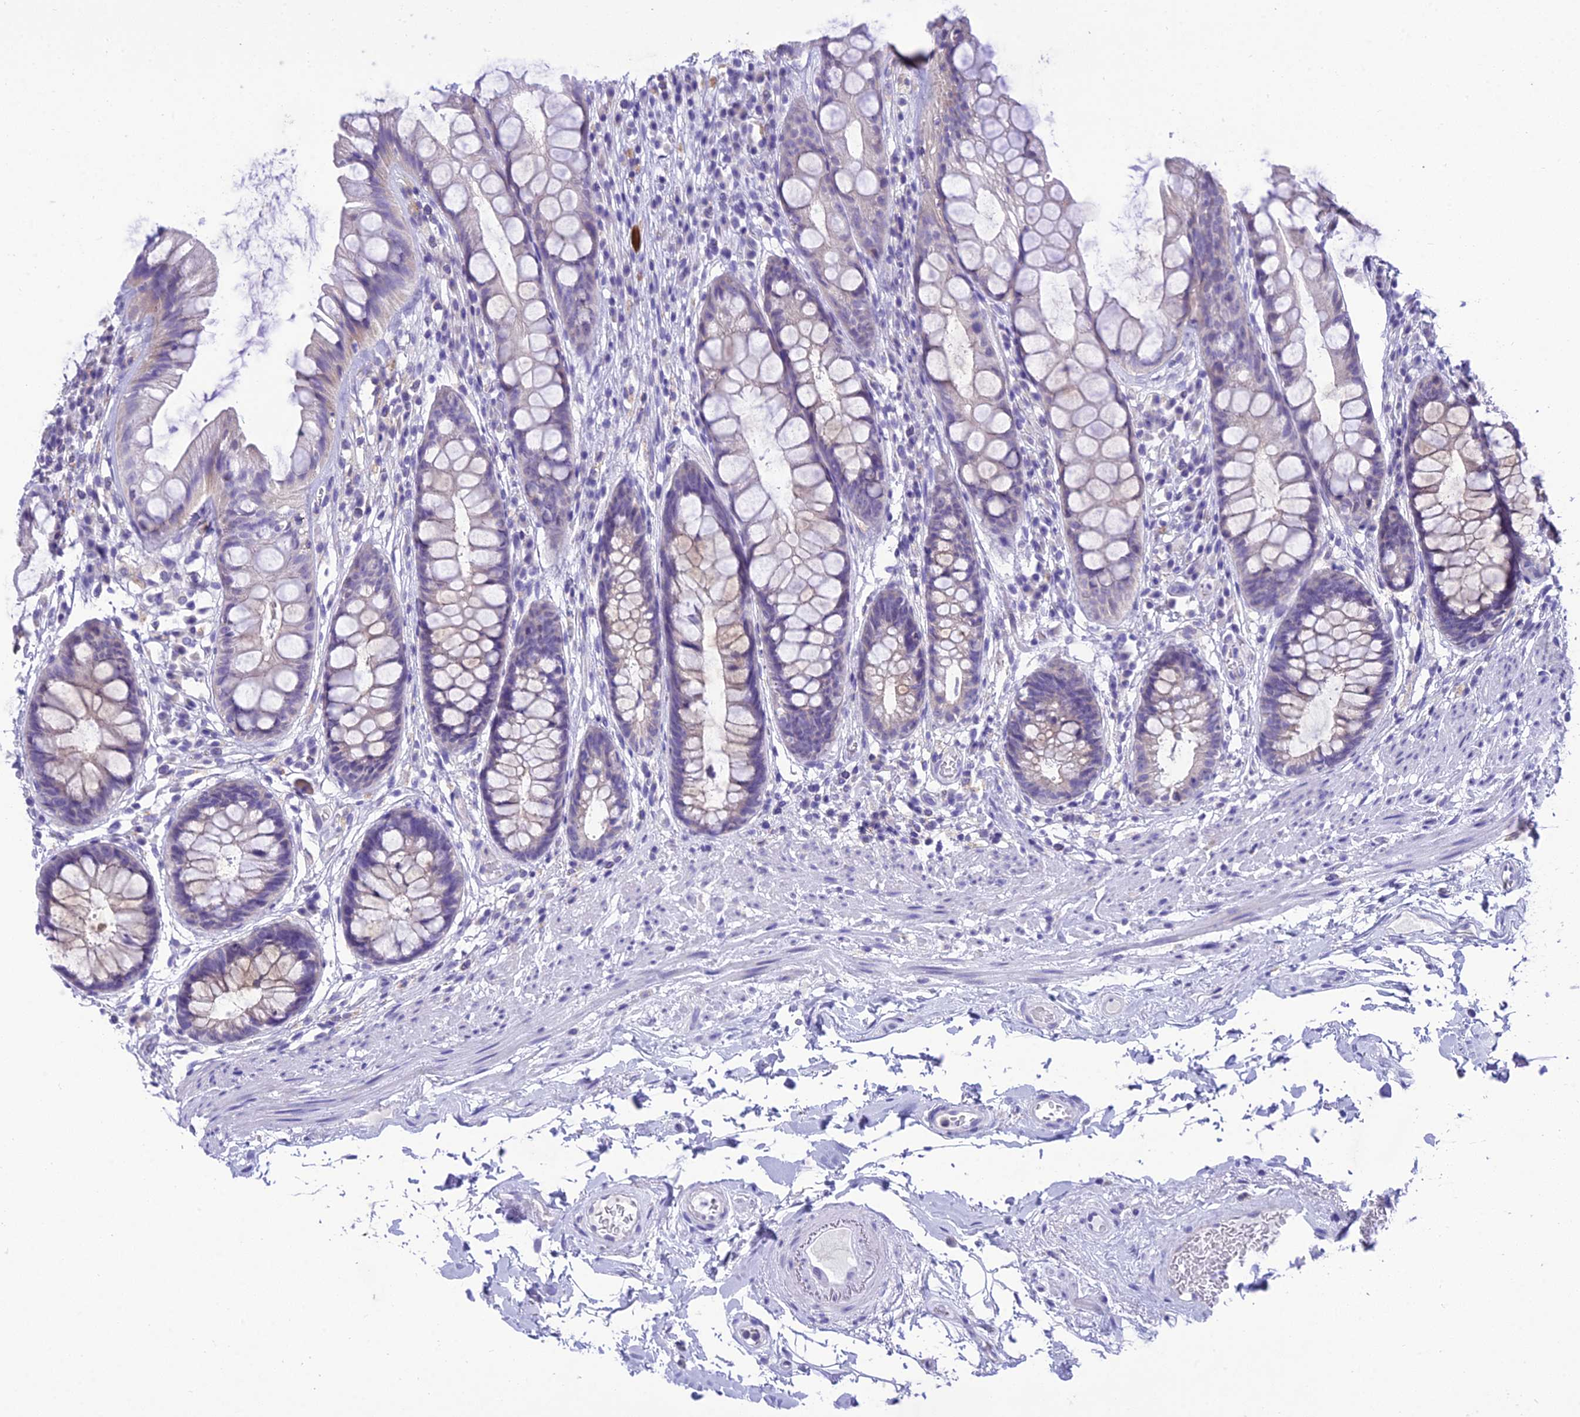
{"staining": {"intensity": "weak", "quantity": "<25%", "location": "cytoplasmic/membranous"}, "tissue": "rectum", "cell_type": "Glandular cells", "image_type": "normal", "snomed": [{"axis": "morphology", "description": "Normal tissue, NOS"}, {"axis": "topography", "description": "Rectum"}], "caption": "High magnification brightfield microscopy of benign rectum stained with DAB (3,3'-diaminobenzidine) (brown) and counterstained with hematoxylin (blue): glandular cells show no significant expression.", "gene": "MIIP", "patient": {"sex": "male", "age": 74}}